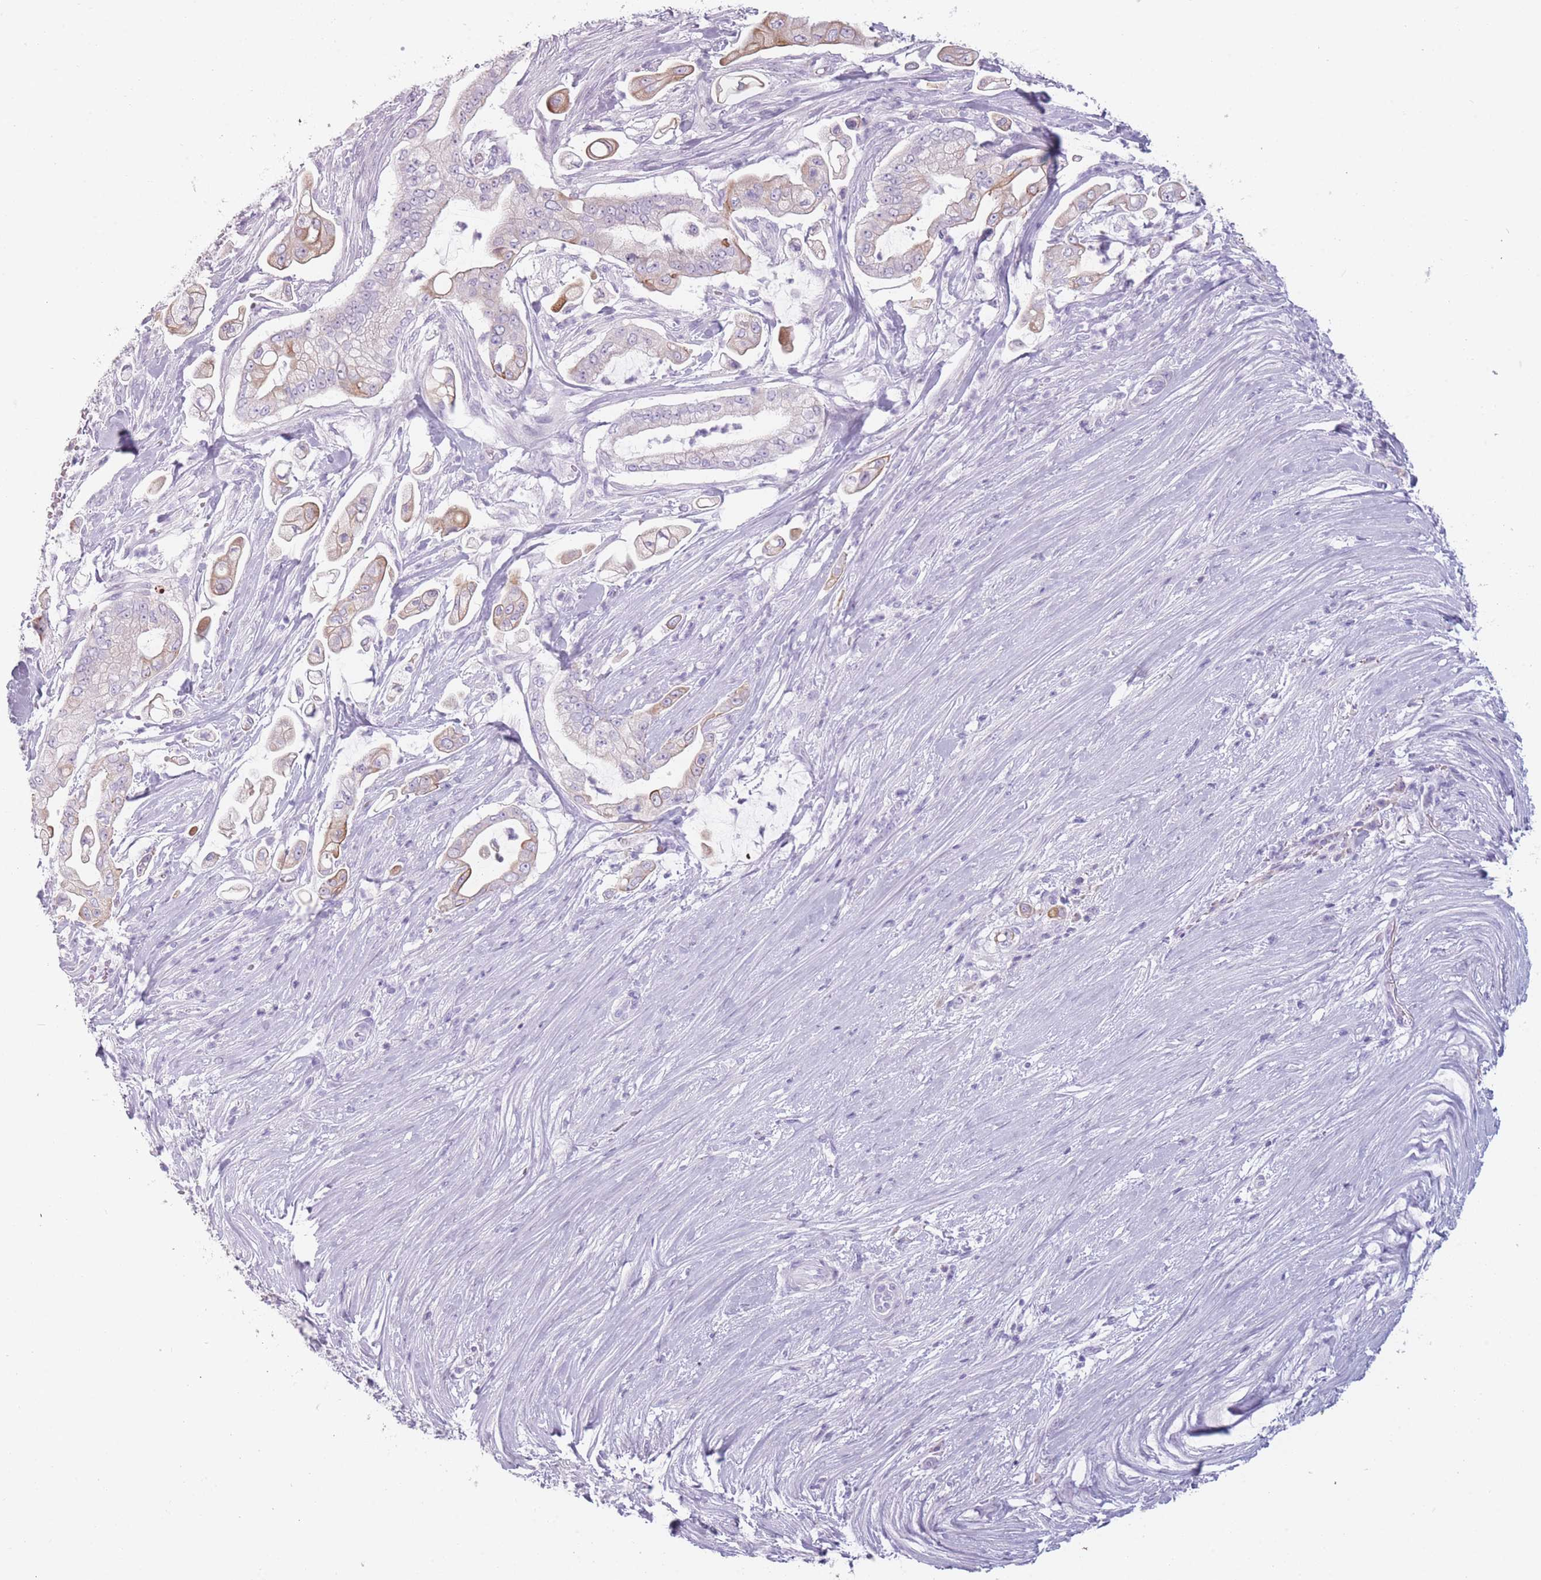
{"staining": {"intensity": "moderate", "quantity": "<25%", "location": "cytoplasmic/membranous"}, "tissue": "pancreatic cancer", "cell_type": "Tumor cells", "image_type": "cancer", "snomed": [{"axis": "morphology", "description": "Adenocarcinoma, NOS"}, {"axis": "topography", "description": "Pancreas"}], "caption": "Immunohistochemical staining of pancreatic cancer exhibits low levels of moderate cytoplasmic/membranous staining in approximately <25% of tumor cells. (brown staining indicates protein expression, while blue staining denotes nuclei).", "gene": "PPFIA3", "patient": {"sex": "female", "age": 69}}